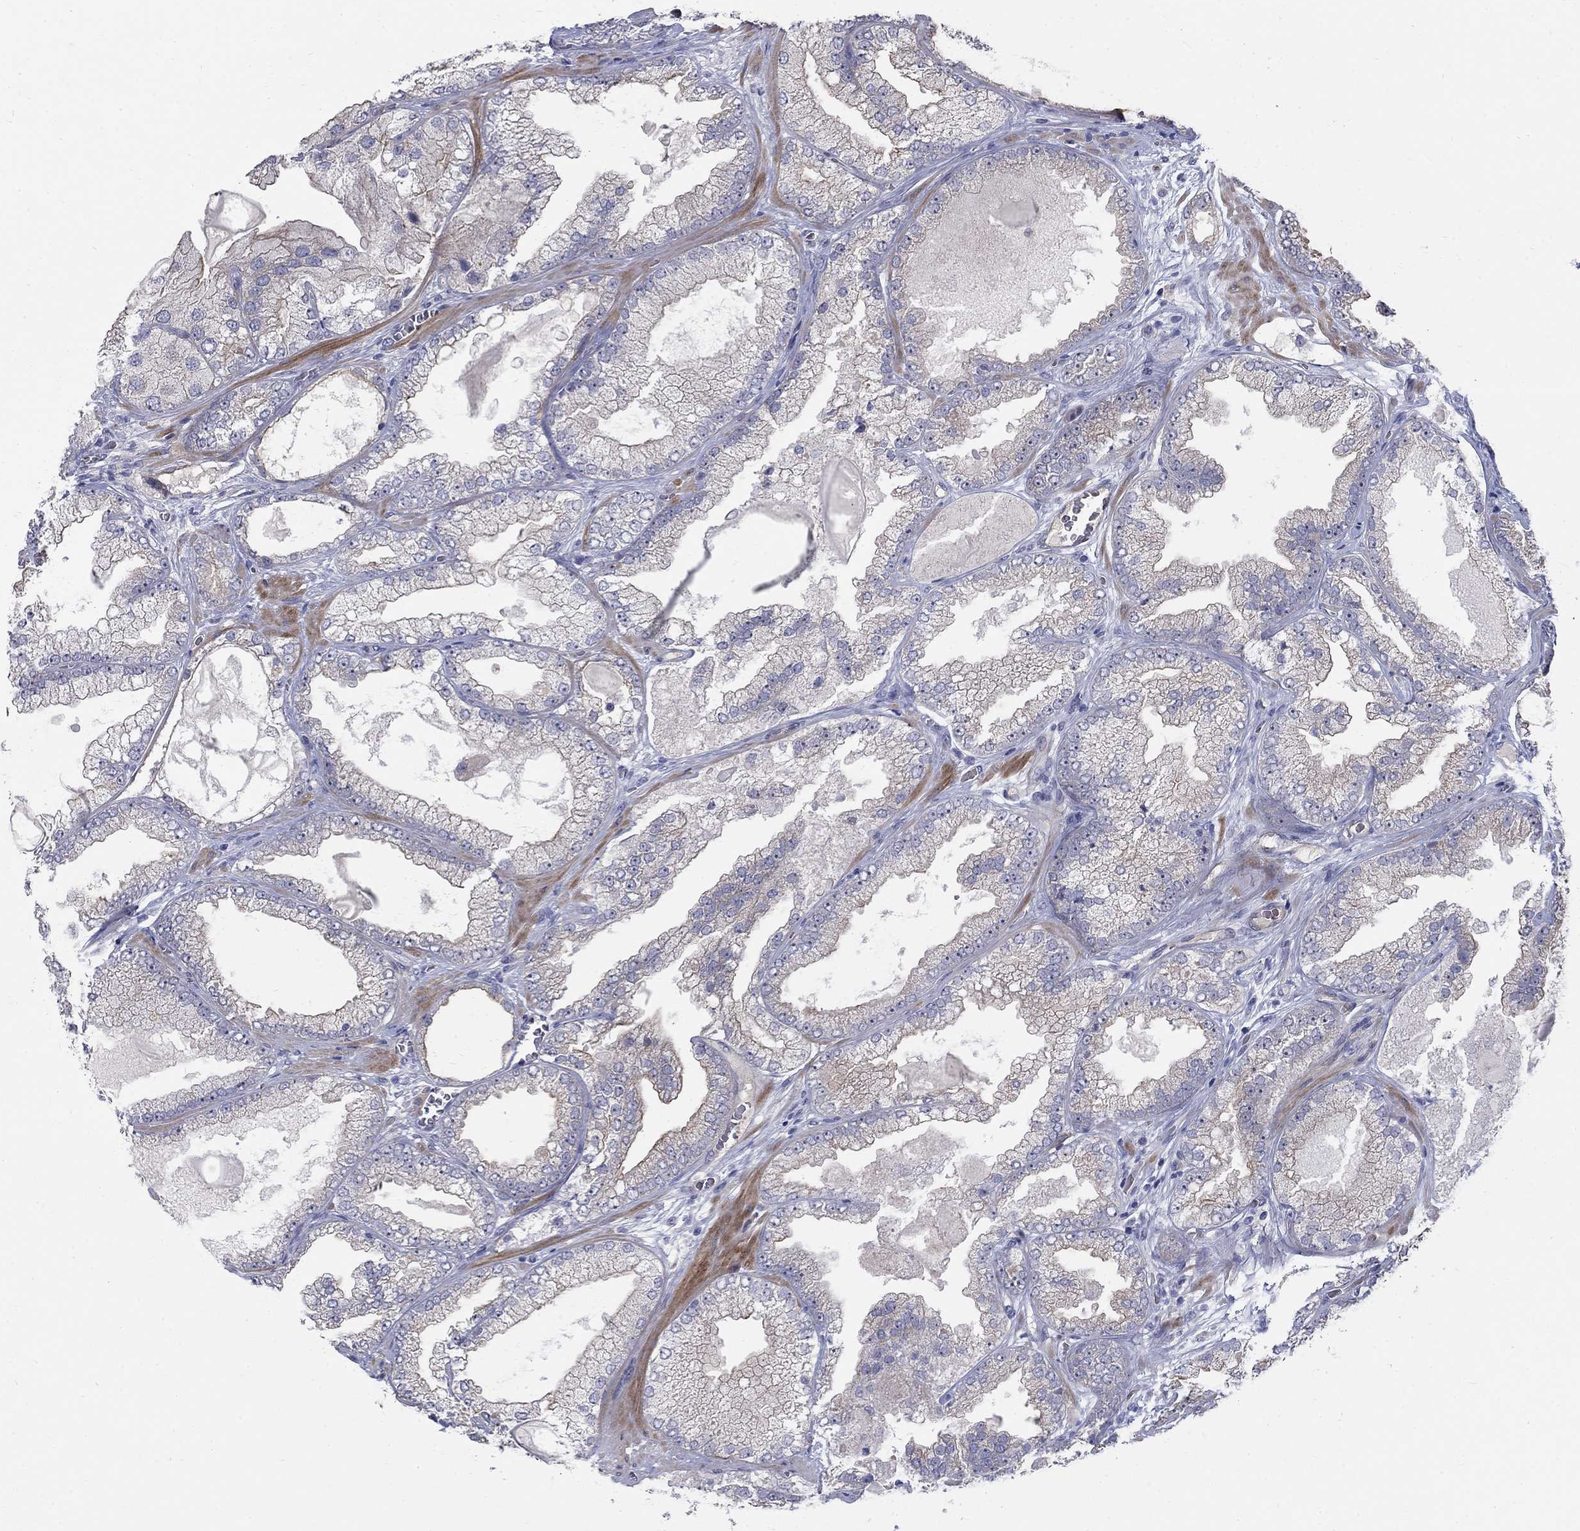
{"staining": {"intensity": "negative", "quantity": "none", "location": "none"}, "tissue": "prostate cancer", "cell_type": "Tumor cells", "image_type": "cancer", "snomed": [{"axis": "morphology", "description": "Adenocarcinoma, Low grade"}, {"axis": "topography", "description": "Prostate"}], "caption": "Immunohistochemical staining of prostate cancer displays no significant staining in tumor cells.", "gene": "SLC1A1", "patient": {"sex": "male", "age": 57}}